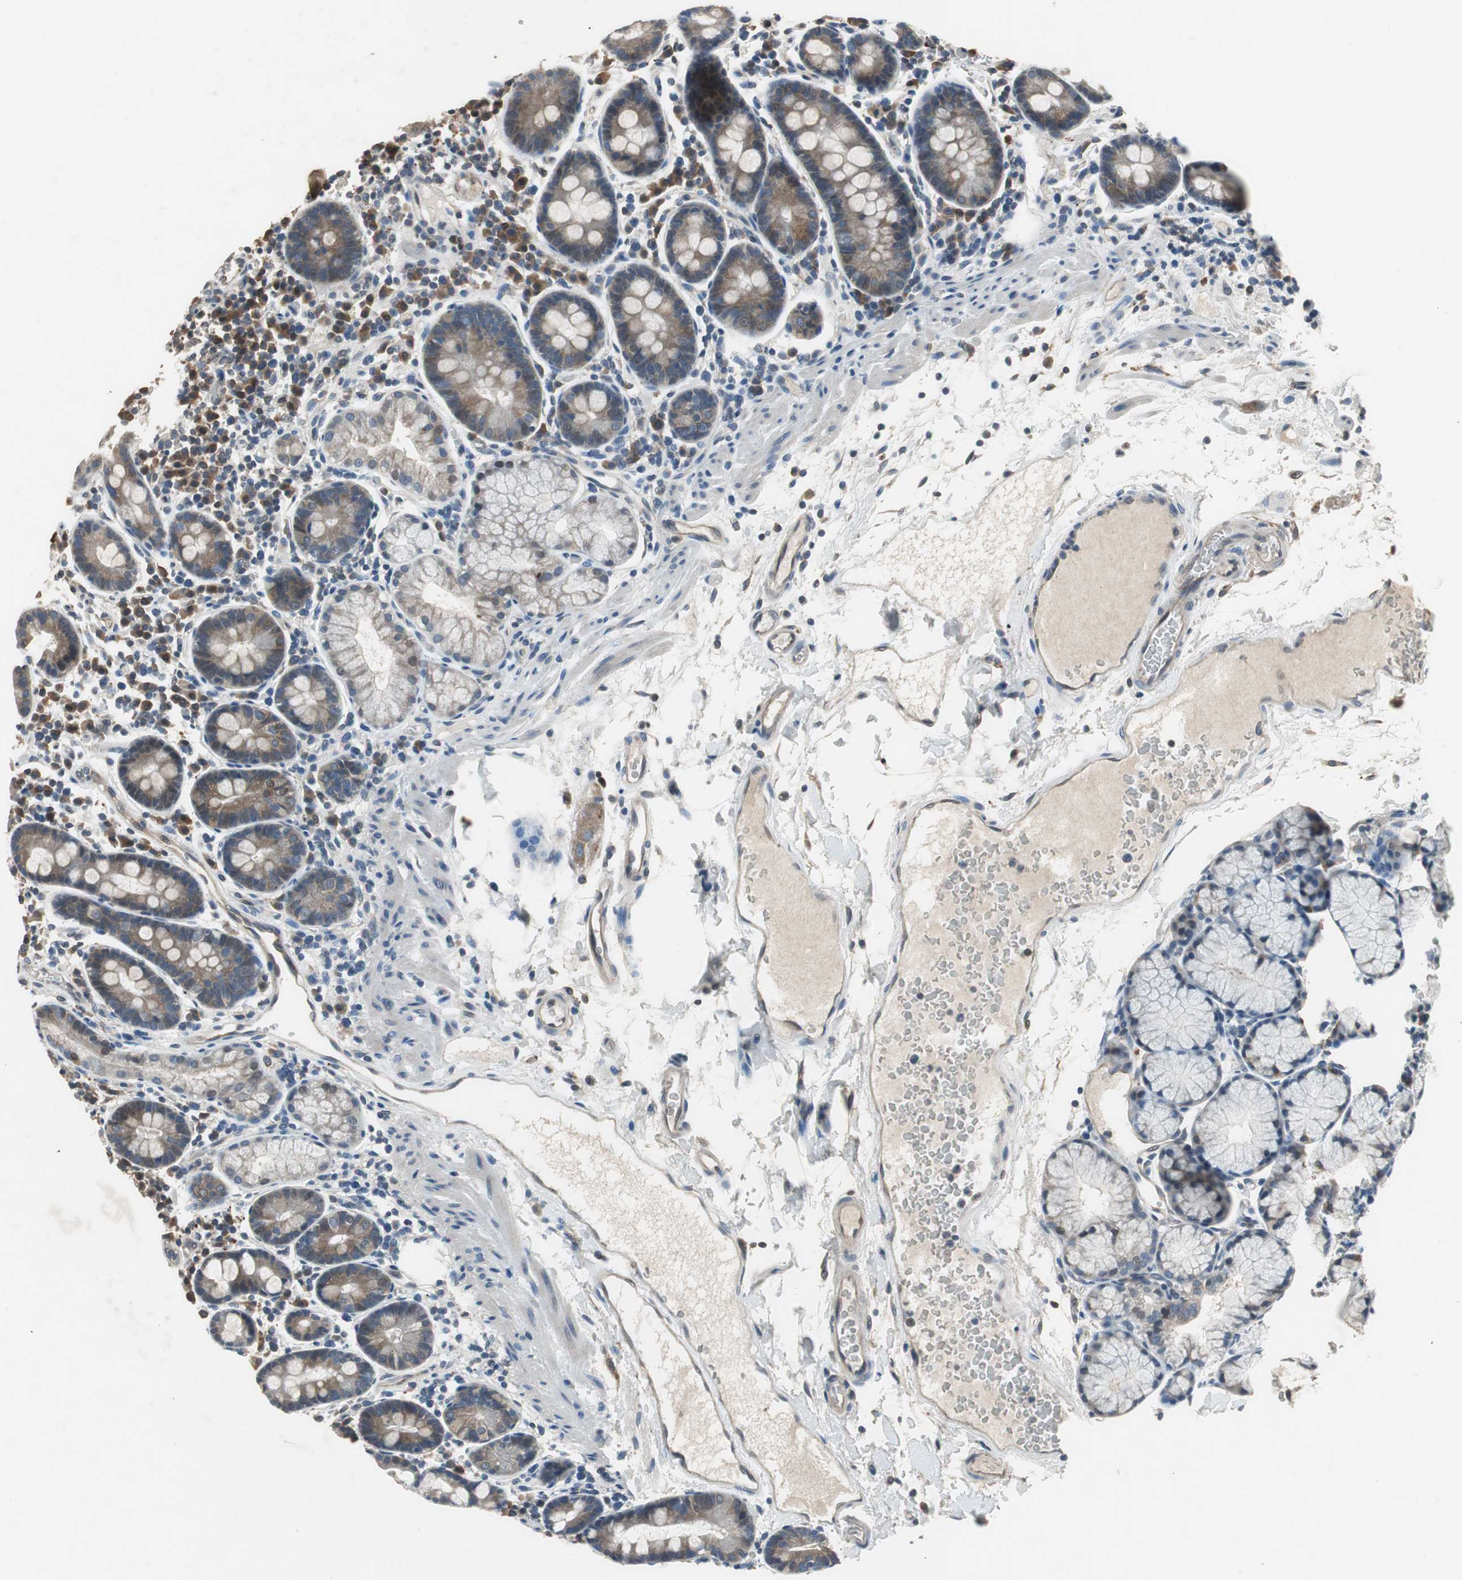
{"staining": {"intensity": "moderate", "quantity": "25%-75%", "location": "cytoplasmic/membranous"}, "tissue": "duodenum", "cell_type": "Glandular cells", "image_type": "normal", "snomed": [{"axis": "morphology", "description": "Normal tissue, NOS"}, {"axis": "topography", "description": "Duodenum"}], "caption": "DAB immunohistochemical staining of benign duodenum exhibits moderate cytoplasmic/membranous protein staining in approximately 25%-75% of glandular cells.", "gene": "PI4KB", "patient": {"sex": "male", "age": 50}}